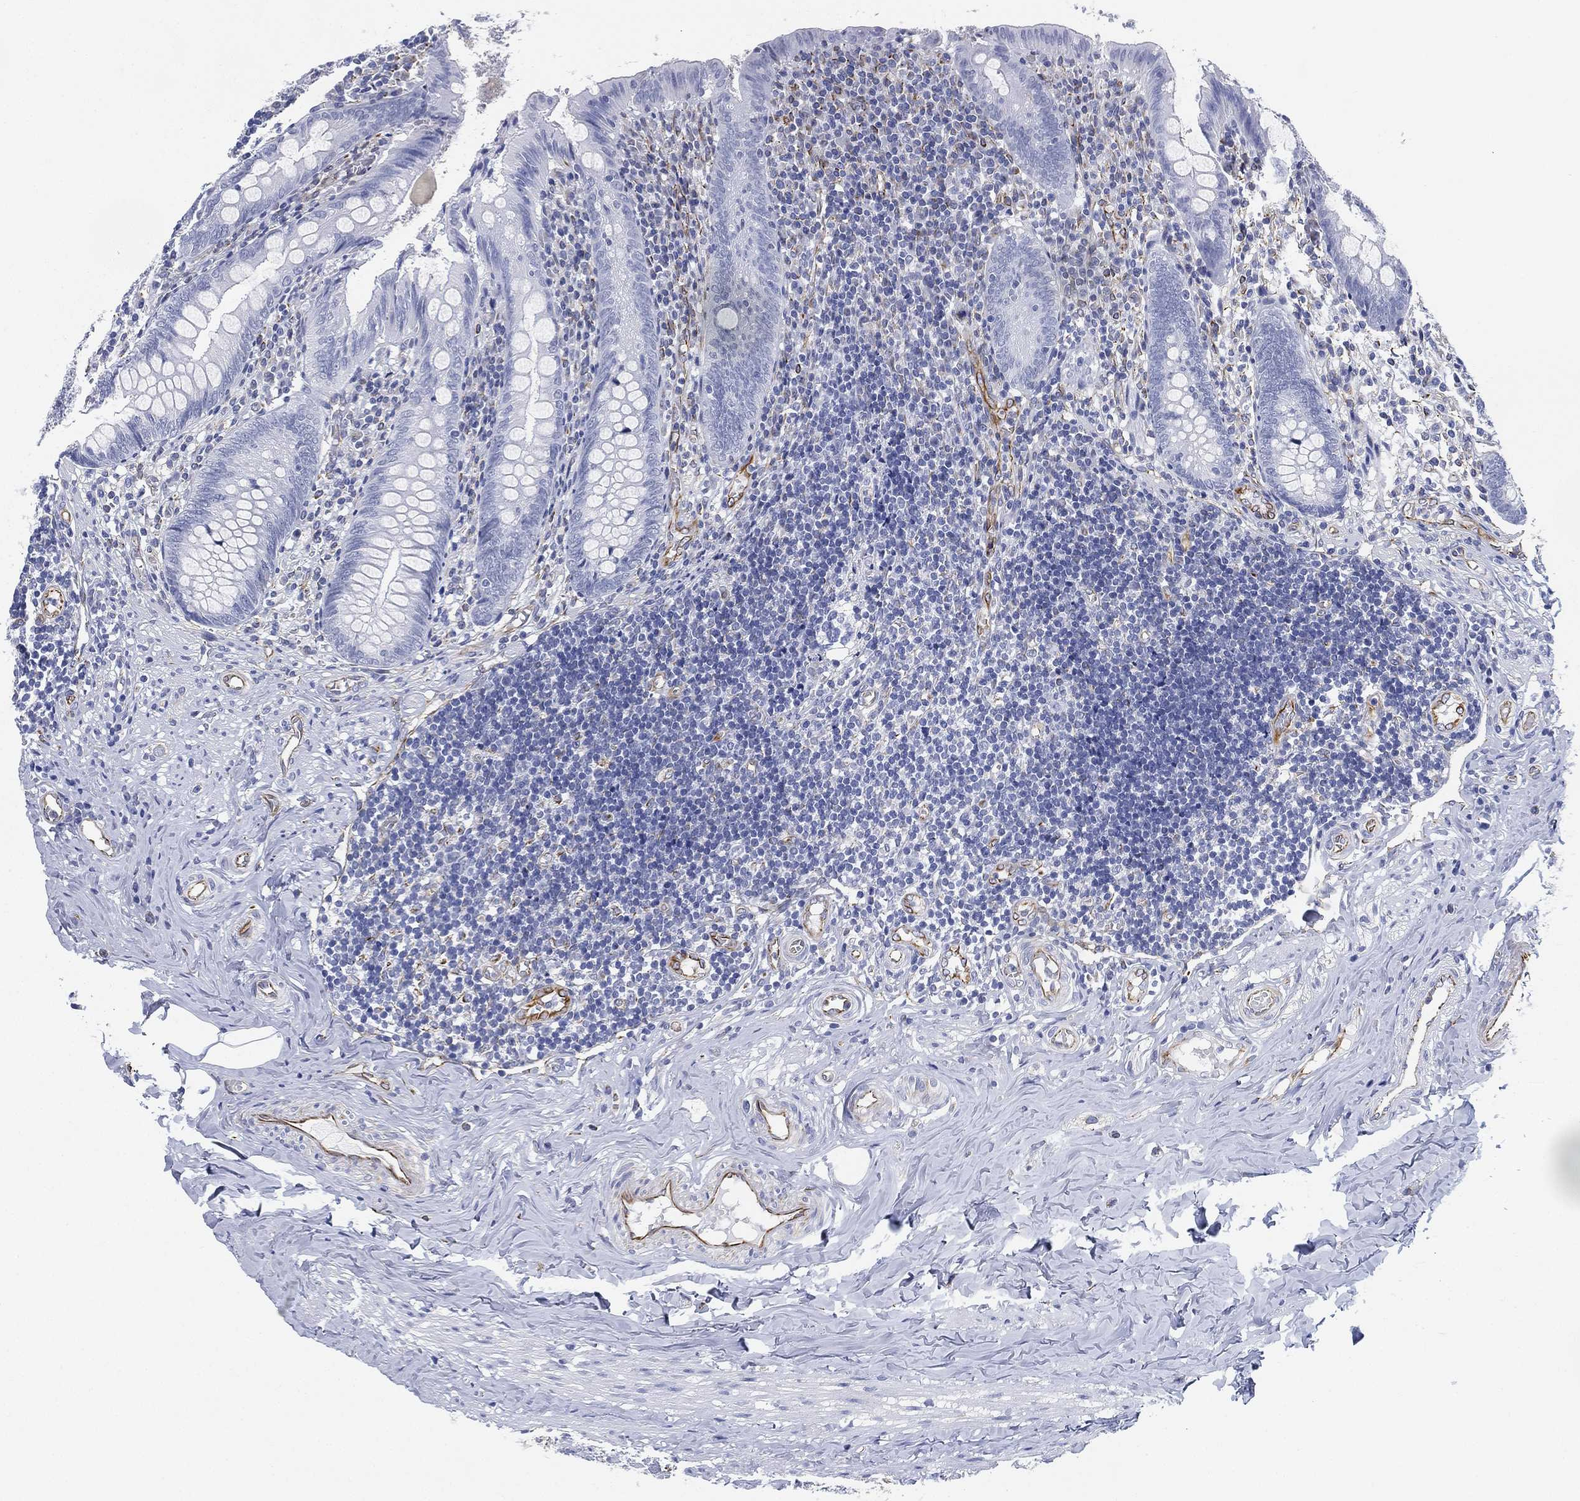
{"staining": {"intensity": "negative", "quantity": "none", "location": "none"}, "tissue": "appendix", "cell_type": "Glandular cells", "image_type": "normal", "snomed": [{"axis": "morphology", "description": "Normal tissue, NOS"}, {"axis": "topography", "description": "Appendix"}], "caption": "High magnification brightfield microscopy of benign appendix stained with DAB (brown) and counterstained with hematoxylin (blue): glandular cells show no significant positivity.", "gene": "PSKH2", "patient": {"sex": "female", "age": 23}}